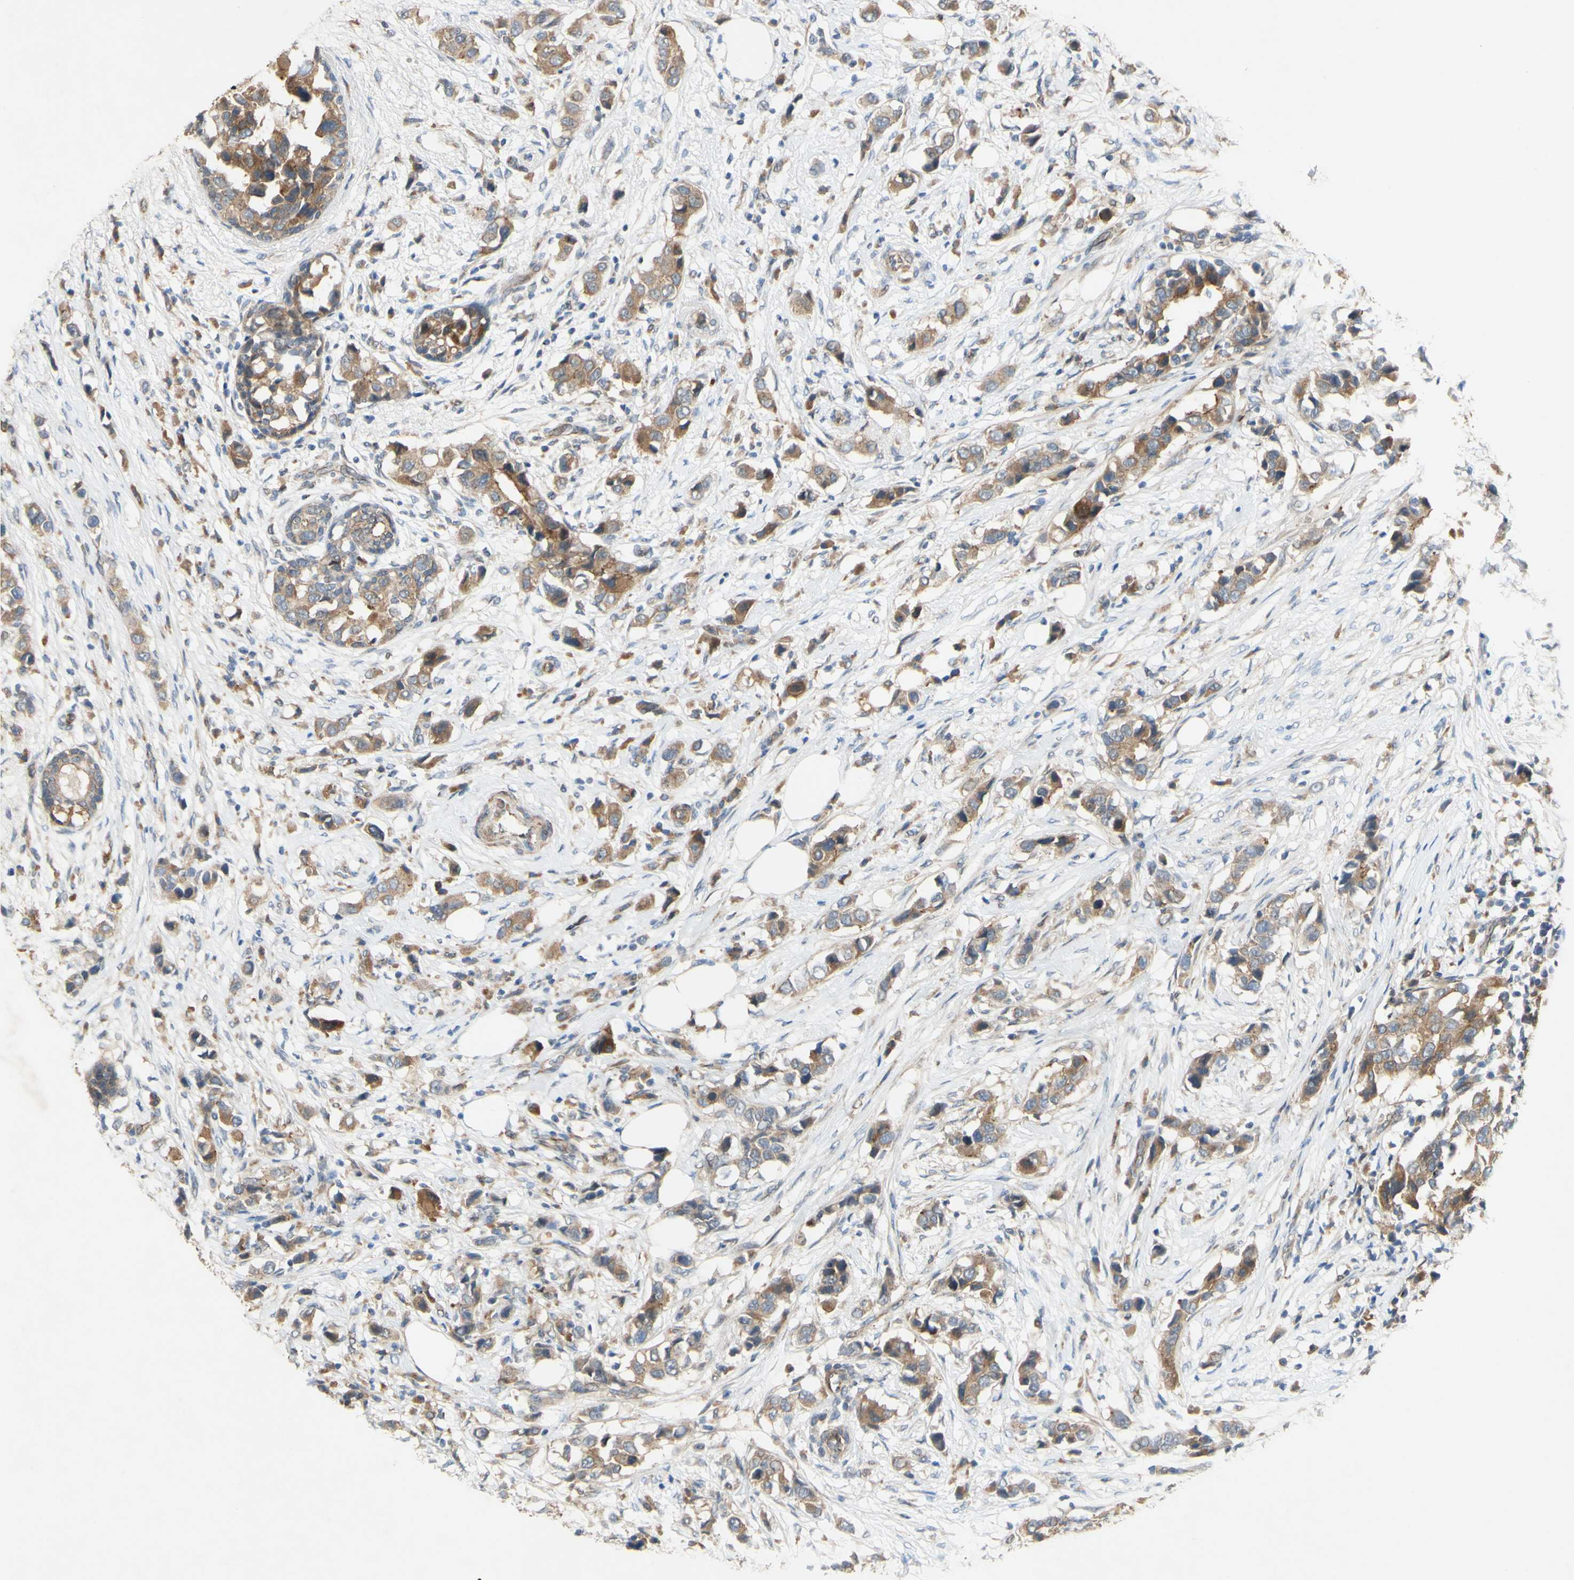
{"staining": {"intensity": "moderate", "quantity": ">75%", "location": "cytoplasmic/membranous"}, "tissue": "breast cancer", "cell_type": "Tumor cells", "image_type": "cancer", "snomed": [{"axis": "morphology", "description": "Normal tissue, NOS"}, {"axis": "morphology", "description": "Duct carcinoma"}, {"axis": "topography", "description": "Breast"}], "caption": "Breast cancer tissue displays moderate cytoplasmic/membranous staining in approximately >75% of tumor cells", "gene": "PDGFB", "patient": {"sex": "female", "age": 50}}